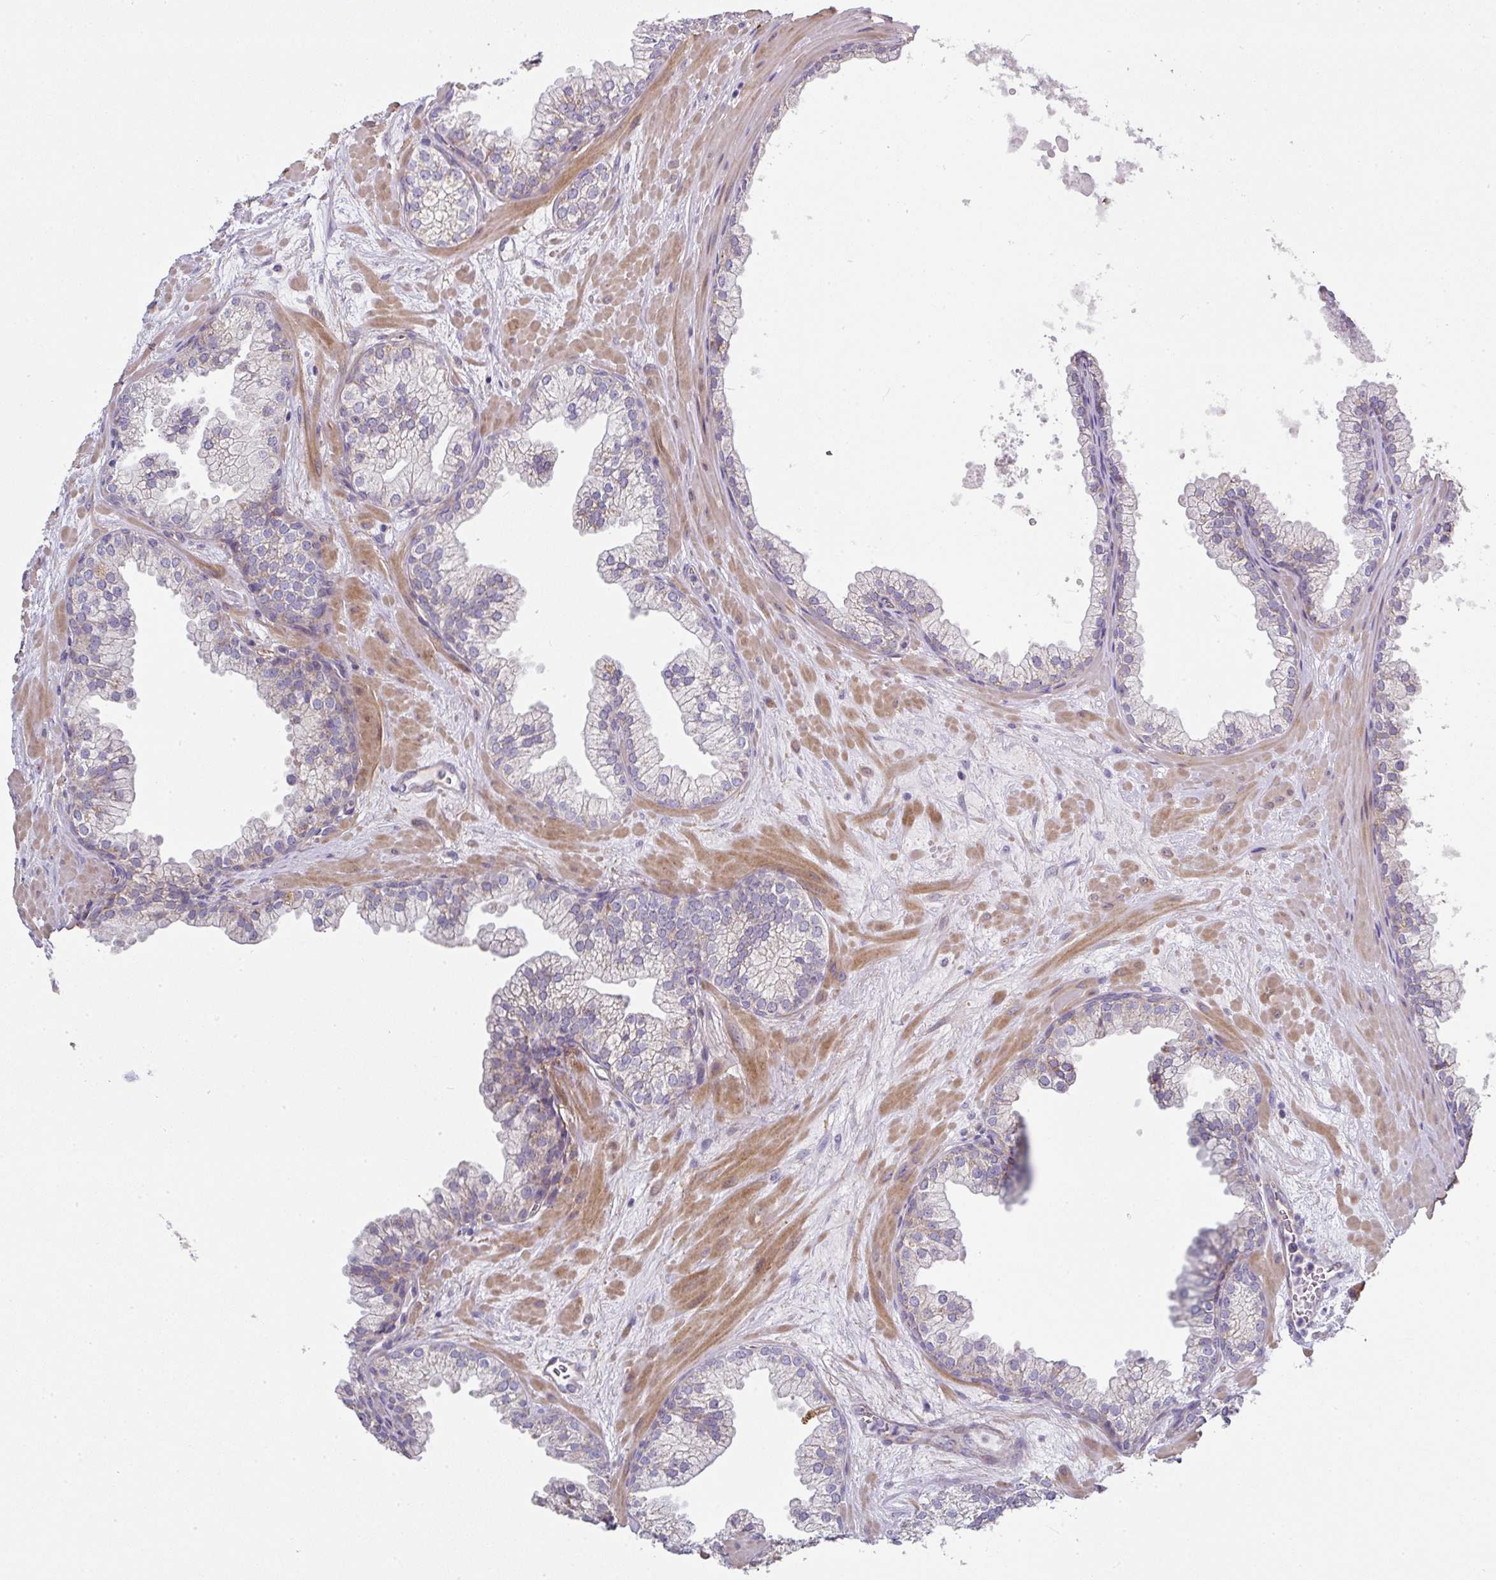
{"staining": {"intensity": "weak", "quantity": "25%-75%", "location": "cytoplasmic/membranous"}, "tissue": "prostate", "cell_type": "Glandular cells", "image_type": "normal", "snomed": [{"axis": "morphology", "description": "Normal tissue, NOS"}, {"axis": "topography", "description": "Prostate"}, {"axis": "topography", "description": "Peripheral nerve tissue"}], "caption": "Glandular cells reveal low levels of weak cytoplasmic/membranous expression in about 25%-75% of cells in benign human prostate. The staining was performed using DAB, with brown indicating positive protein expression. Nuclei are stained blue with hematoxylin.", "gene": "STK35", "patient": {"sex": "male", "age": 61}}